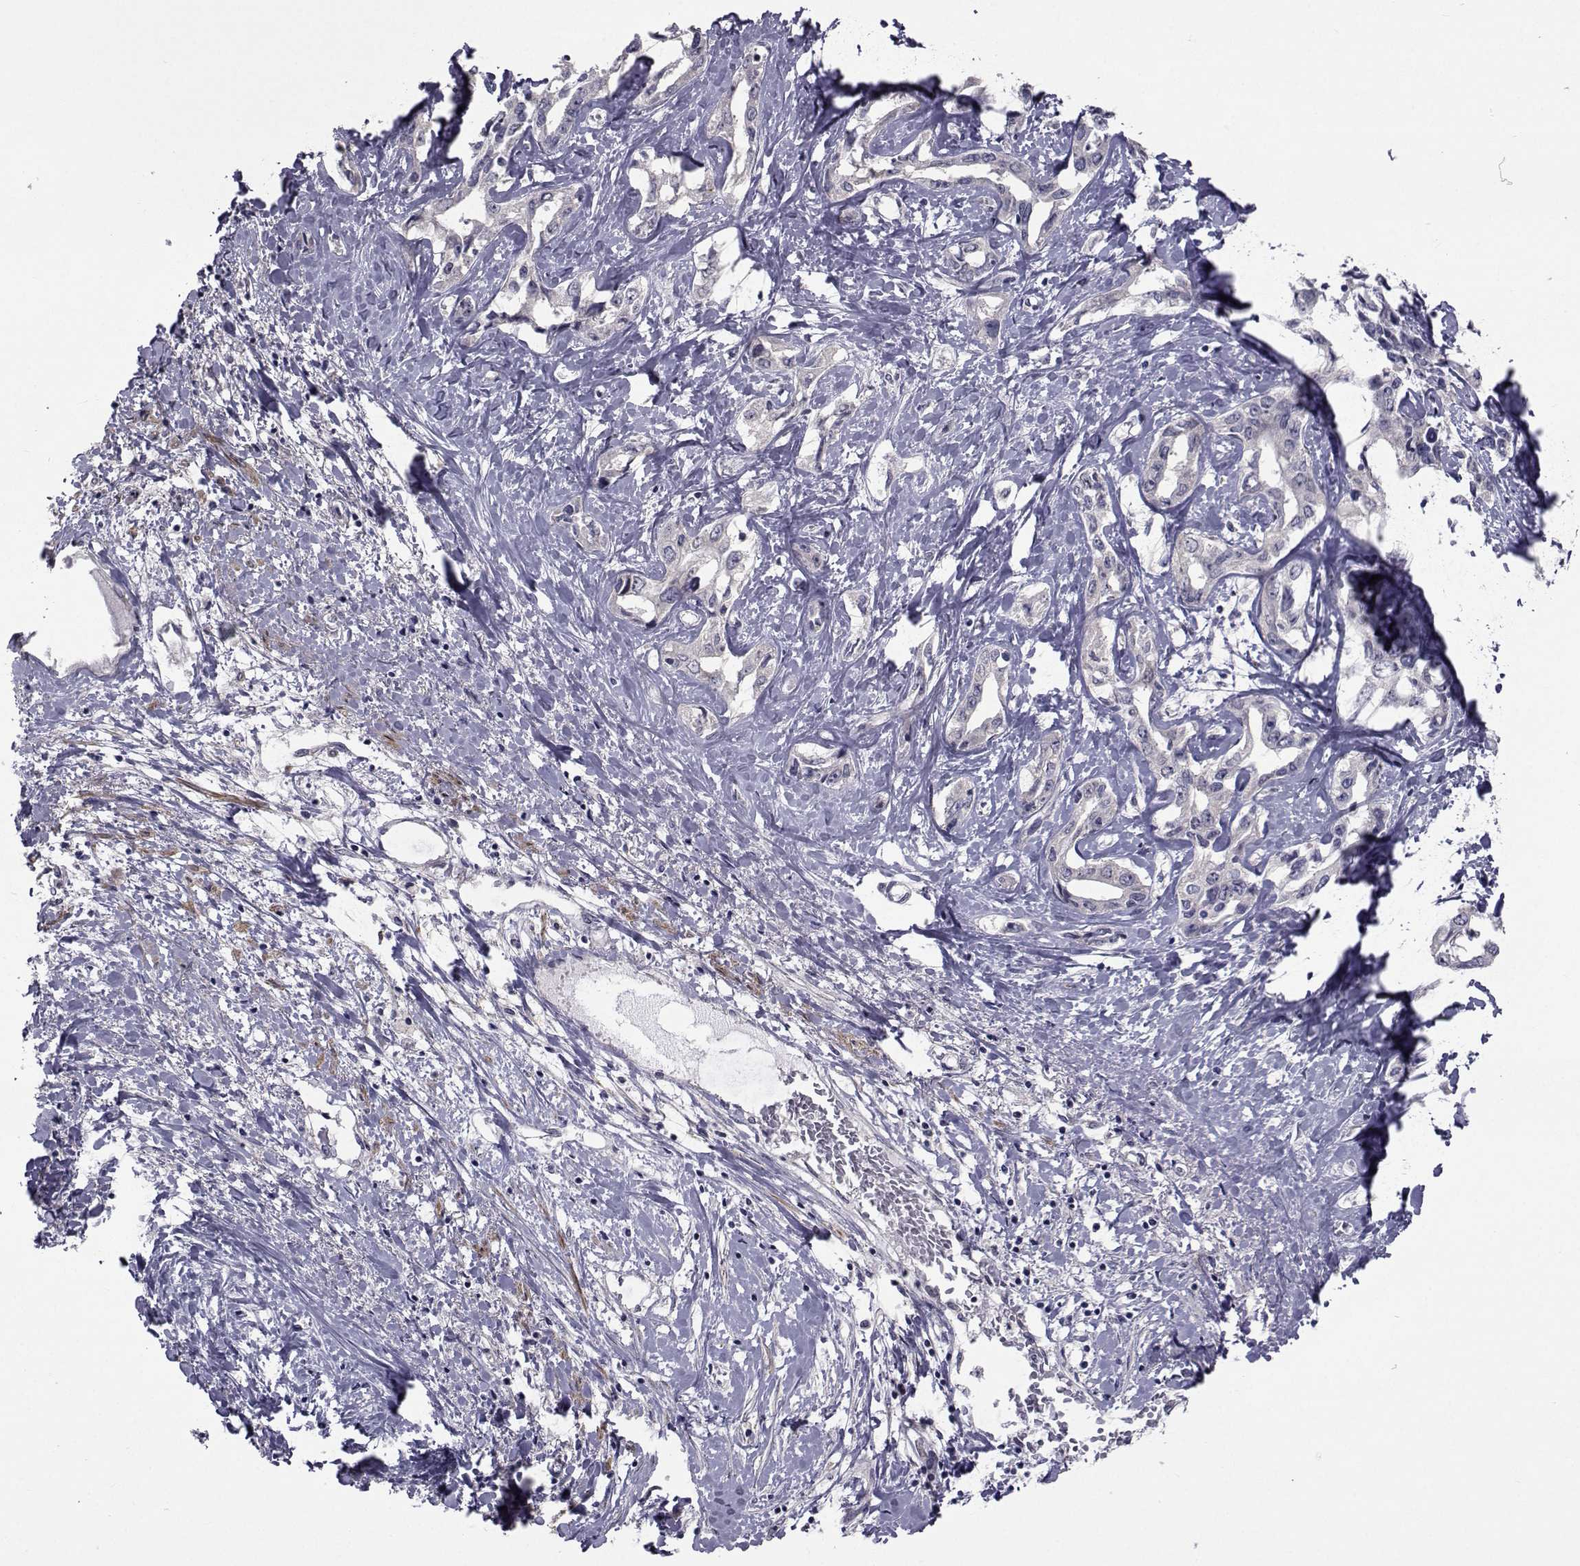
{"staining": {"intensity": "negative", "quantity": "none", "location": "none"}, "tissue": "liver cancer", "cell_type": "Tumor cells", "image_type": "cancer", "snomed": [{"axis": "morphology", "description": "Cholangiocarcinoma"}, {"axis": "topography", "description": "Liver"}], "caption": "This is an immunohistochemistry (IHC) micrograph of human liver cancer. There is no expression in tumor cells.", "gene": "CFAP74", "patient": {"sex": "male", "age": 59}}